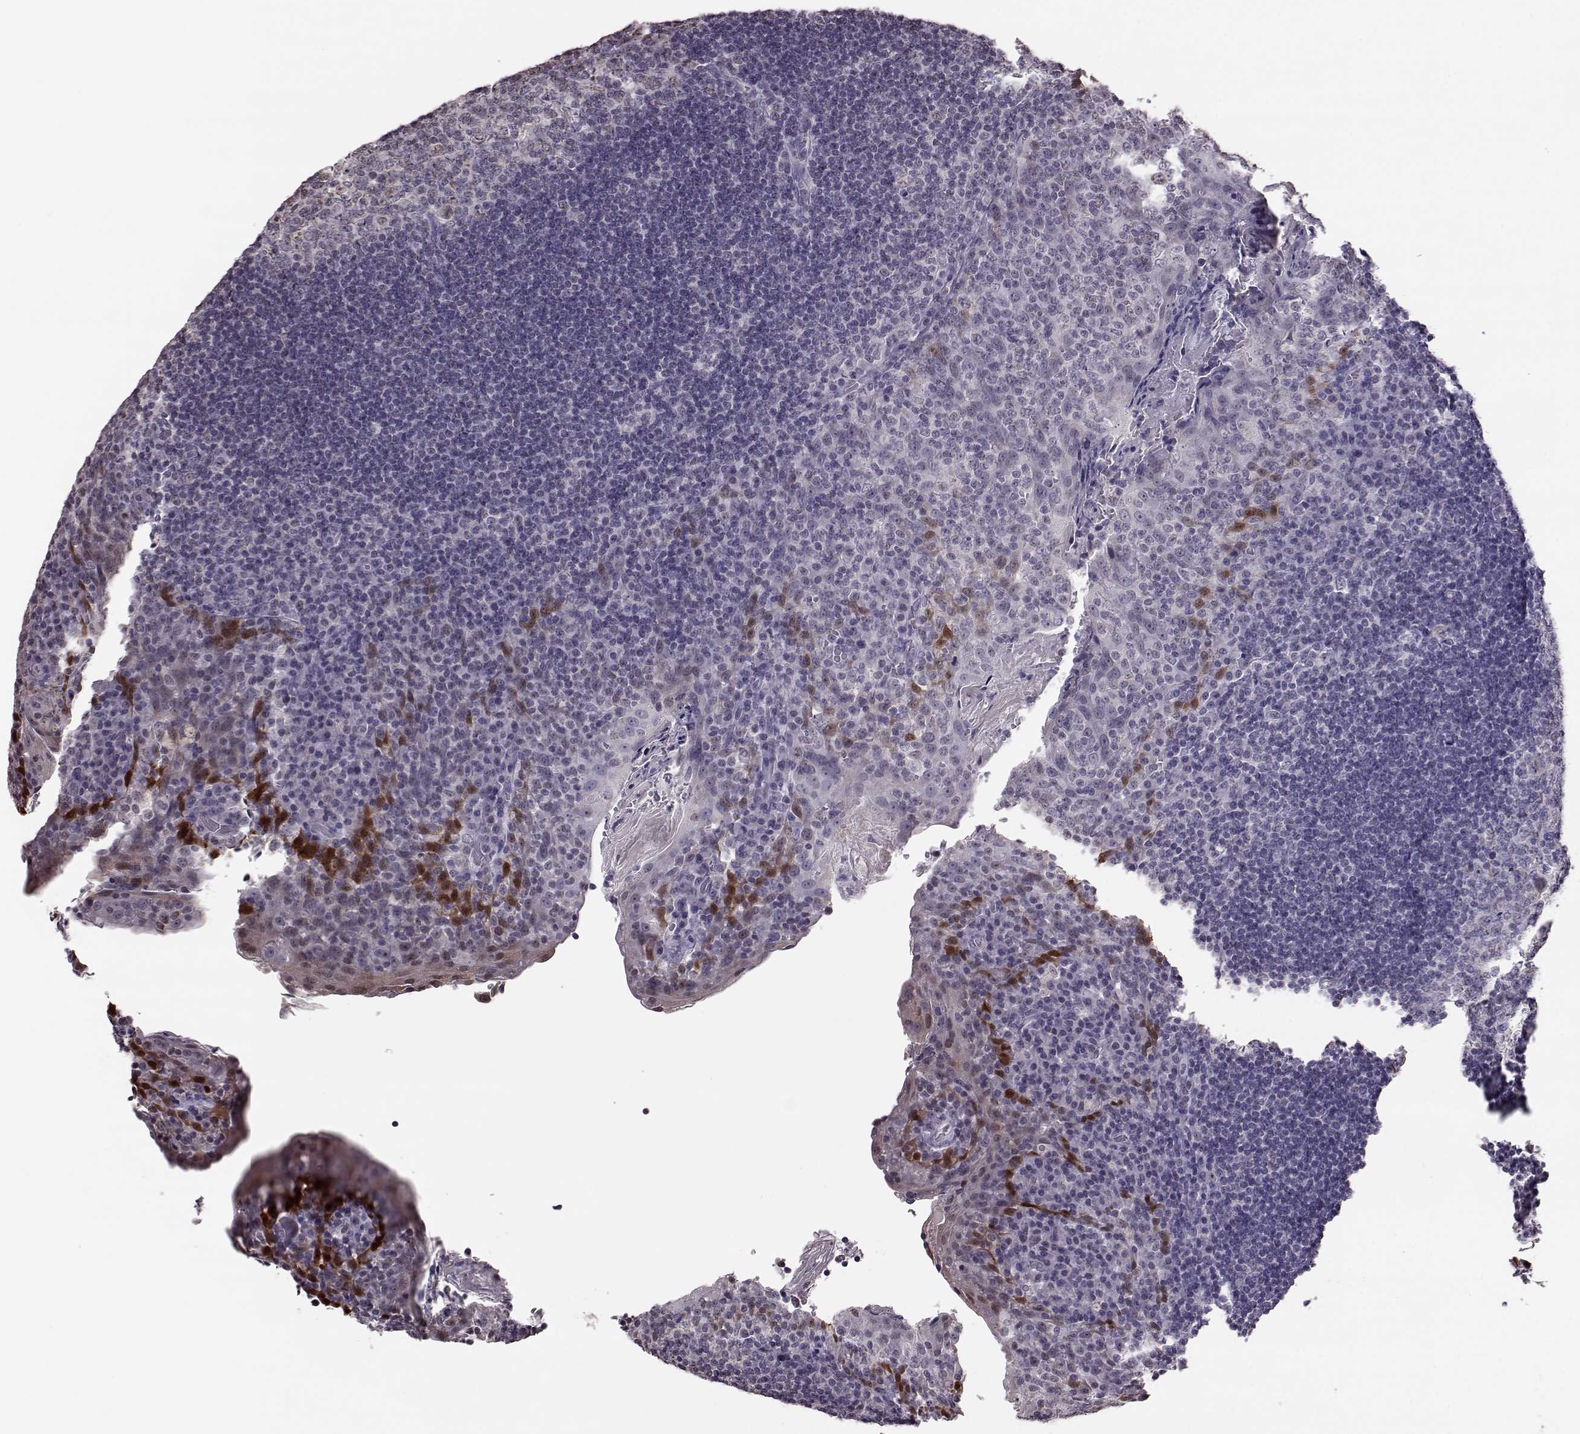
{"staining": {"intensity": "moderate", "quantity": "<25%", "location": "cytoplasmic/membranous"}, "tissue": "tonsil", "cell_type": "Germinal center cells", "image_type": "normal", "snomed": [{"axis": "morphology", "description": "Normal tissue, NOS"}, {"axis": "topography", "description": "Tonsil"}], "caption": "Immunohistochemistry (IHC) of benign human tonsil displays low levels of moderate cytoplasmic/membranous expression in about <25% of germinal center cells.", "gene": "ALDH3A1", "patient": {"sex": "male", "age": 17}}